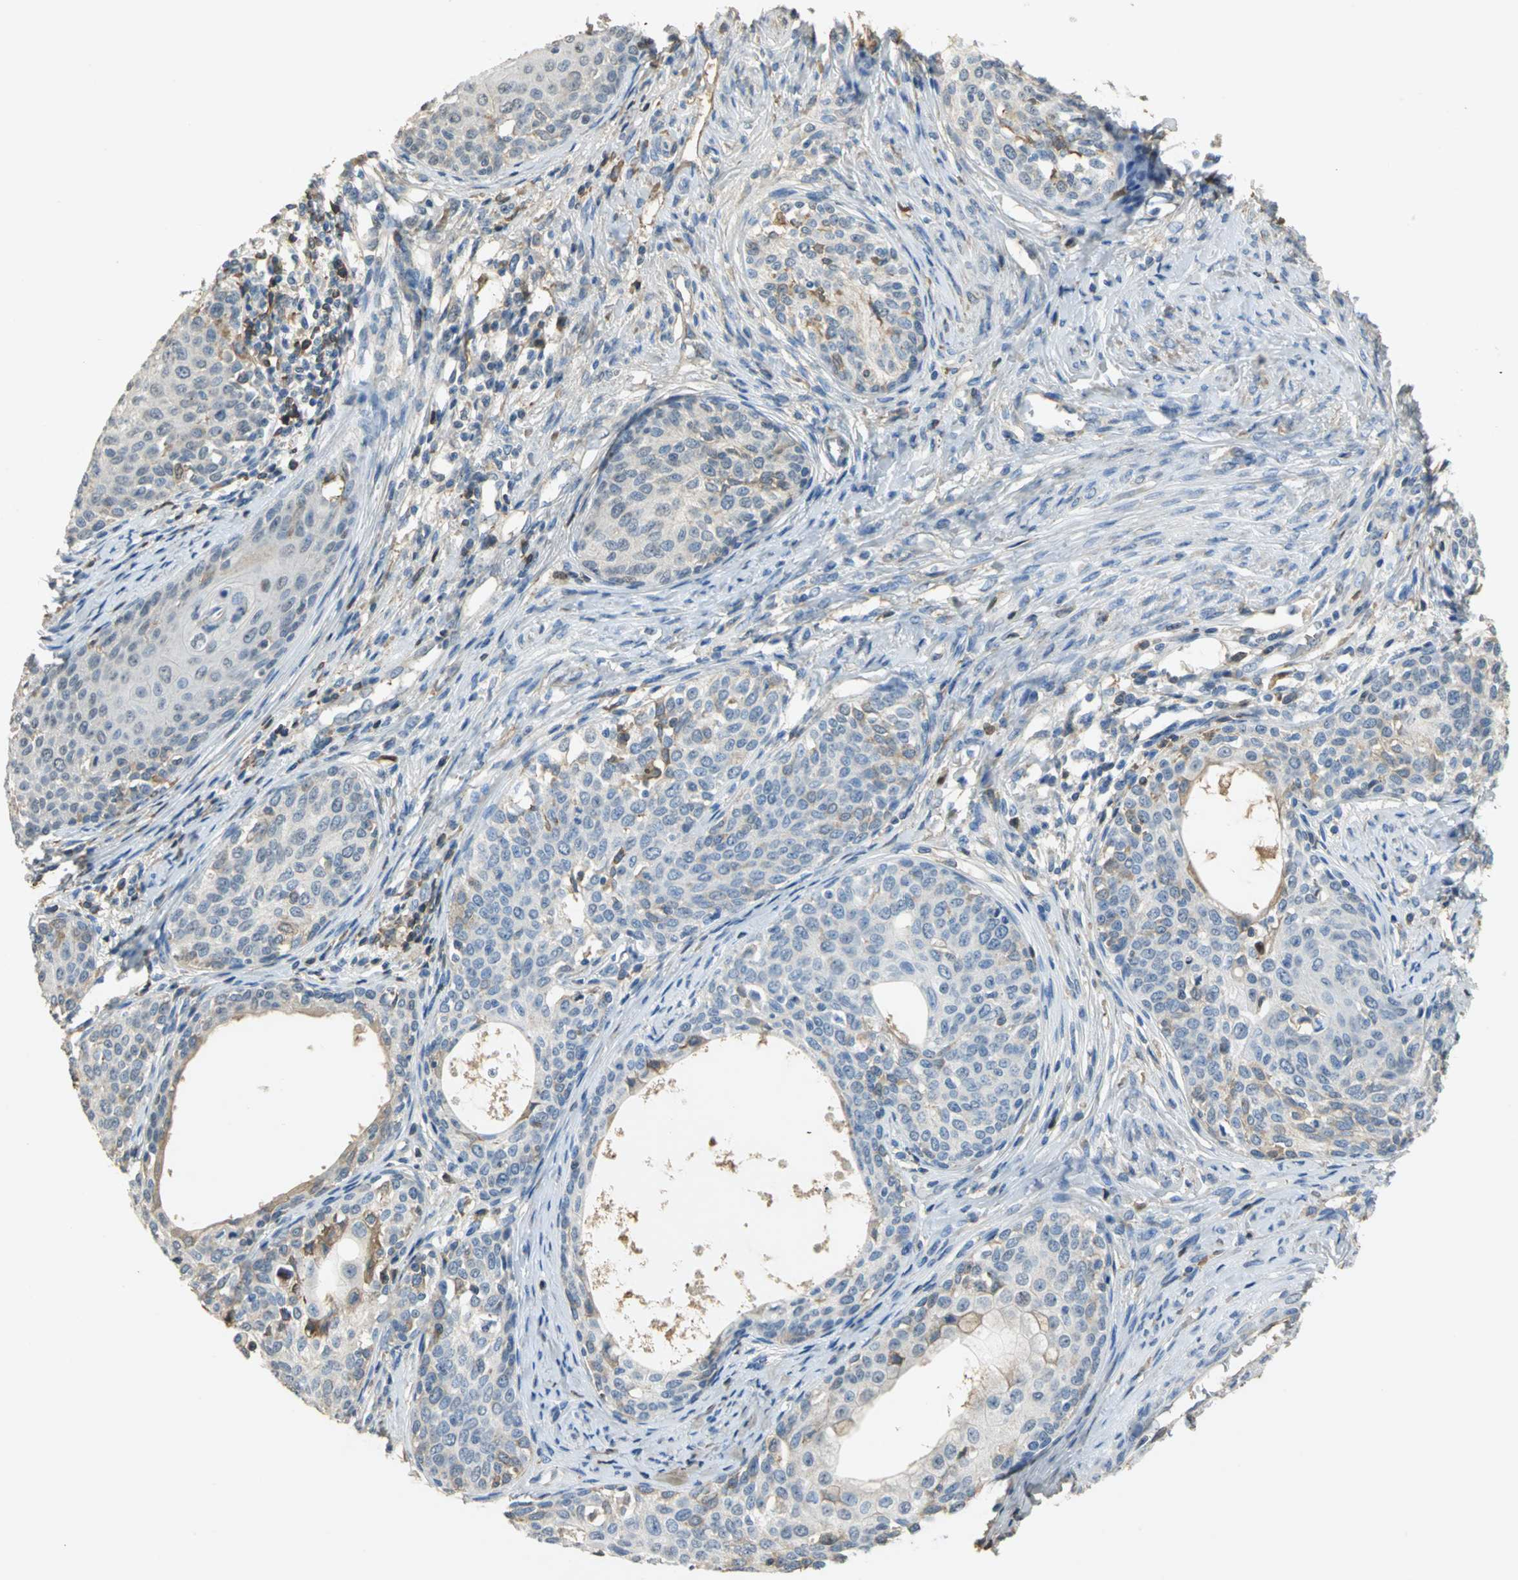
{"staining": {"intensity": "moderate", "quantity": "<25%", "location": "cytoplasmic/membranous"}, "tissue": "cervical cancer", "cell_type": "Tumor cells", "image_type": "cancer", "snomed": [{"axis": "morphology", "description": "Squamous cell carcinoma, NOS"}, {"axis": "morphology", "description": "Adenocarcinoma, NOS"}, {"axis": "topography", "description": "Cervix"}], "caption": "Protein analysis of cervical cancer tissue demonstrates moderate cytoplasmic/membranous positivity in about <25% of tumor cells. (DAB (3,3'-diaminobenzidine) = brown stain, brightfield microscopy at high magnification).", "gene": "GYG2", "patient": {"sex": "female", "age": 52}}